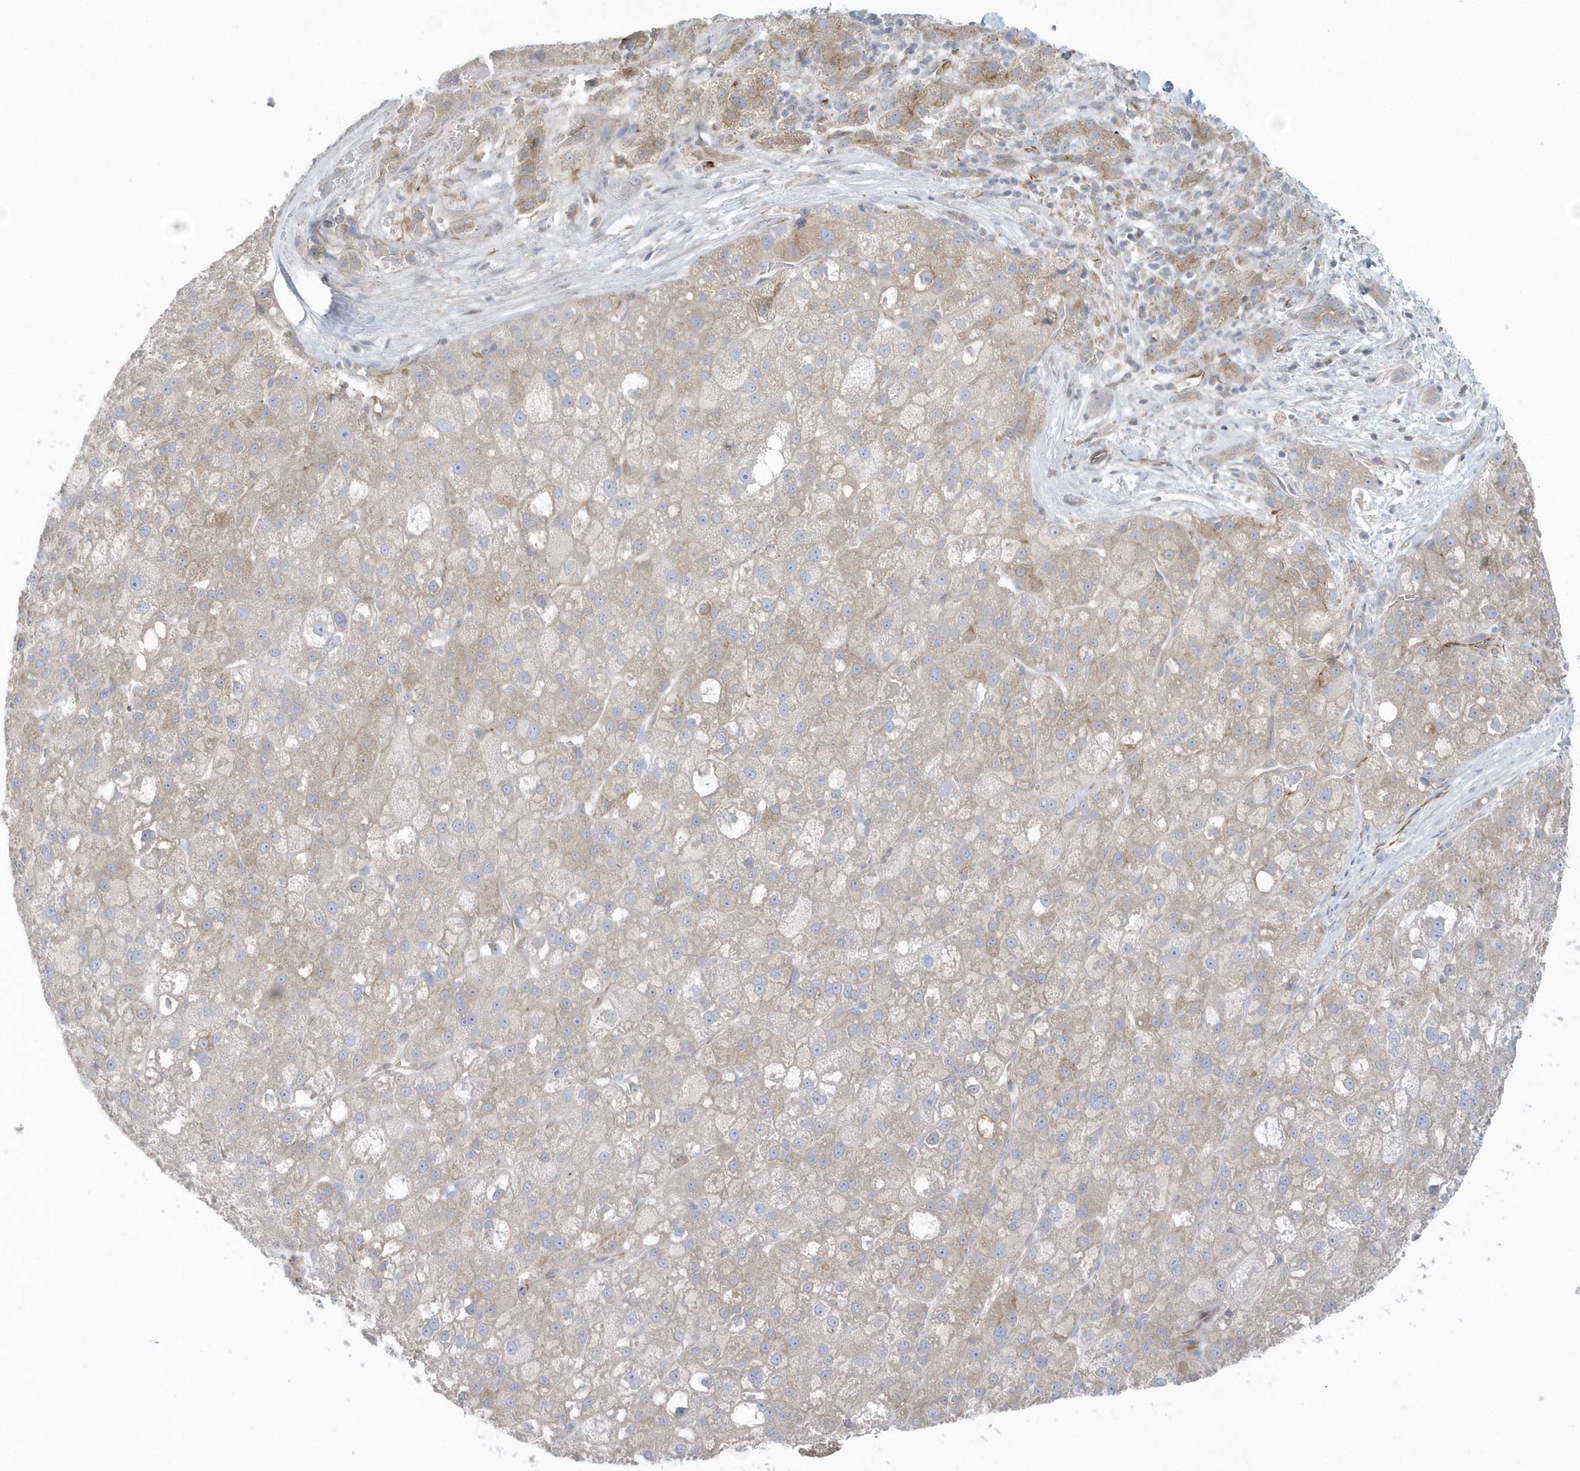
{"staining": {"intensity": "moderate", "quantity": "25%-75%", "location": "cytoplasmic/membranous"}, "tissue": "liver cancer", "cell_type": "Tumor cells", "image_type": "cancer", "snomed": [{"axis": "morphology", "description": "Carcinoma, Hepatocellular, NOS"}, {"axis": "topography", "description": "Liver"}], "caption": "IHC image of neoplastic tissue: human liver cancer (hepatocellular carcinoma) stained using IHC reveals medium levels of moderate protein expression localized specifically in the cytoplasmic/membranous of tumor cells, appearing as a cytoplasmic/membranous brown color.", "gene": "RAB17", "patient": {"sex": "male", "age": 57}}